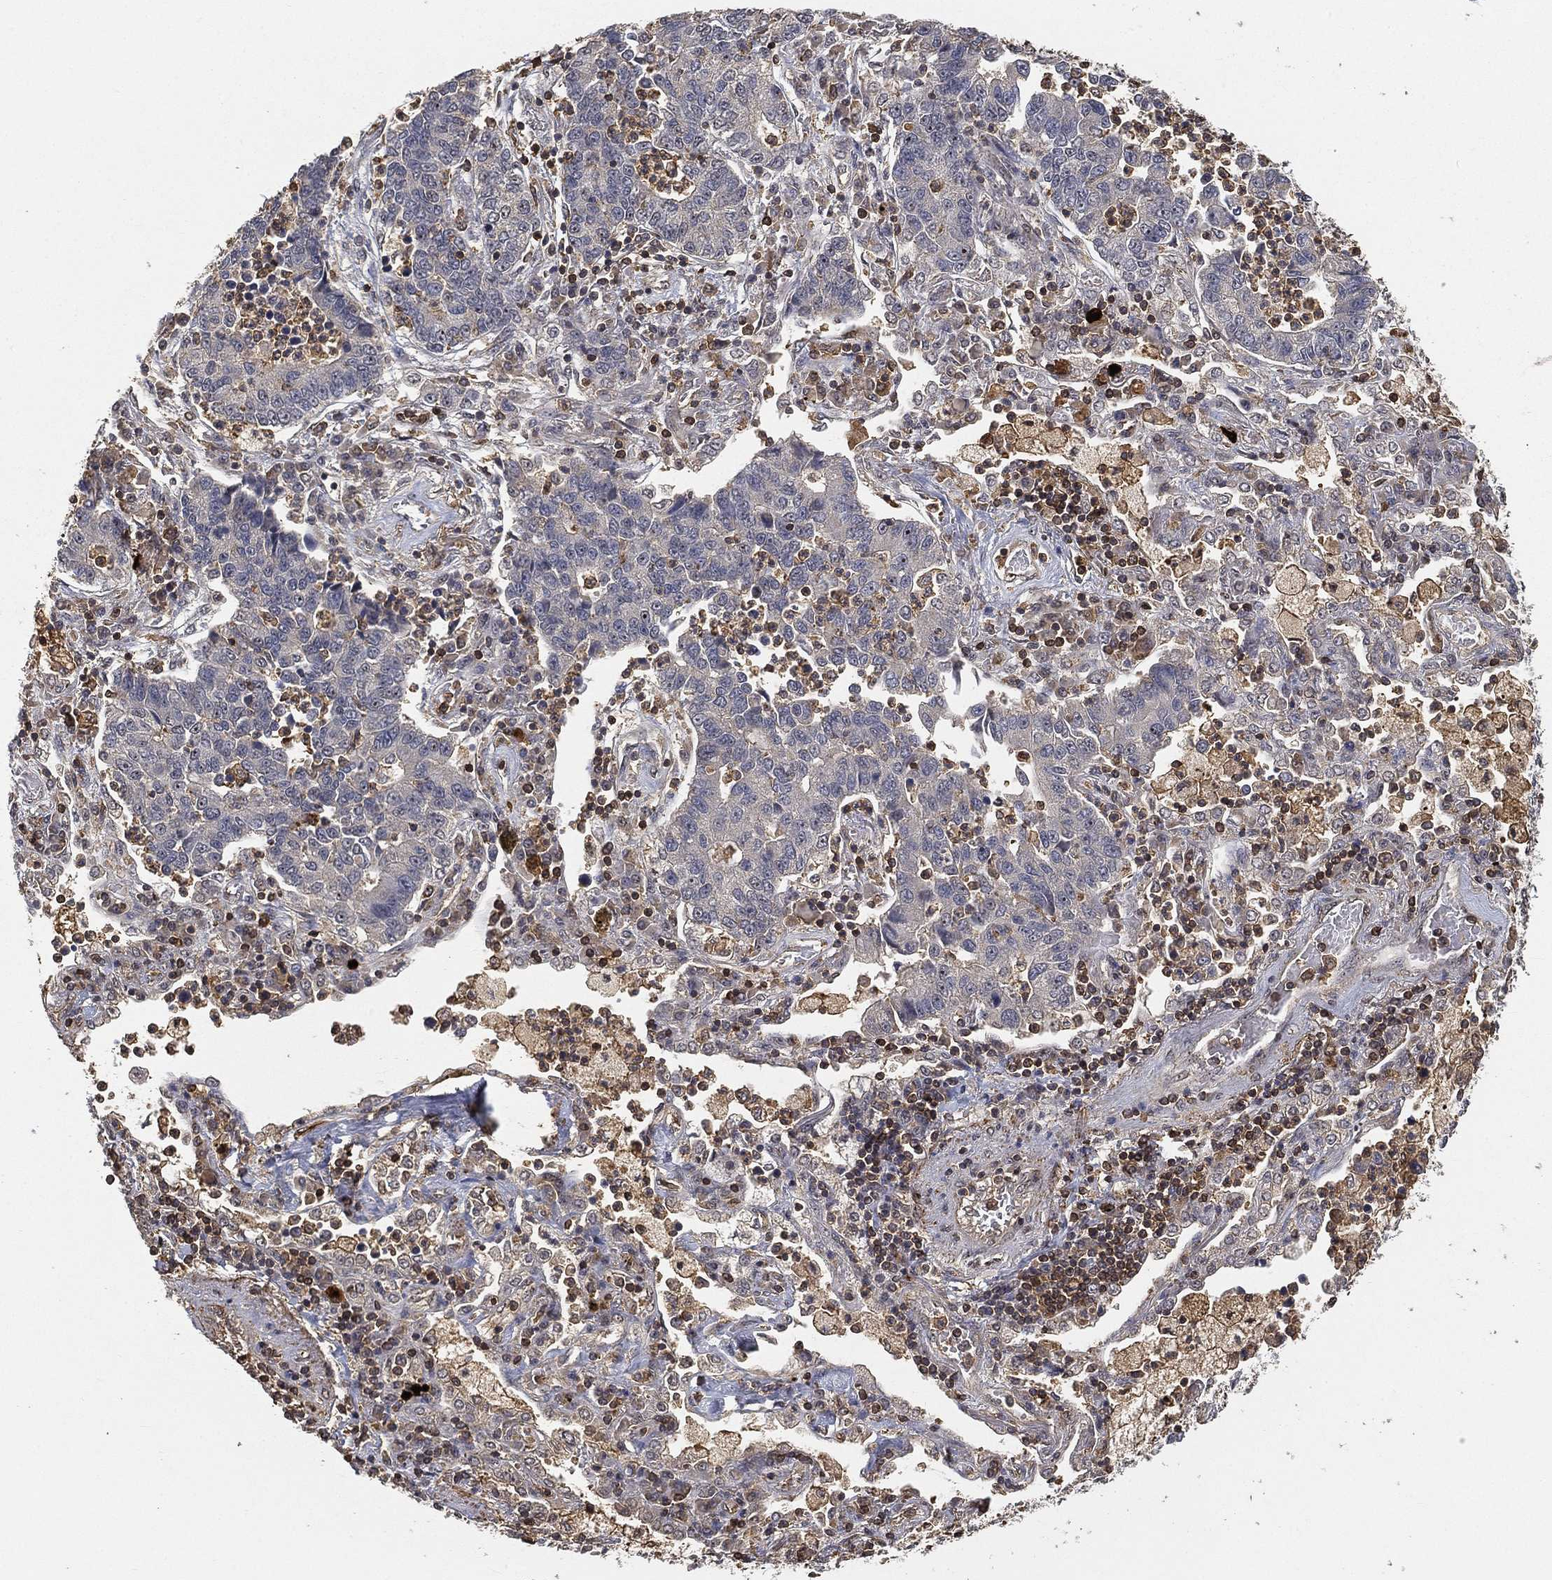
{"staining": {"intensity": "negative", "quantity": "none", "location": "none"}, "tissue": "lung cancer", "cell_type": "Tumor cells", "image_type": "cancer", "snomed": [{"axis": "morphology", "description": "Adenocarcinoma, NOS"}, {"axis": "topography", "description": "Lung"}], "caption": "An immunohistochemistry histopathology image of adenocarcinoma (lung) is shown. There is no staining in tumor cells of adenocarcinoma (lung).", "gene": "CRYL1", "patient": {"sex": "female", "age": 57}}